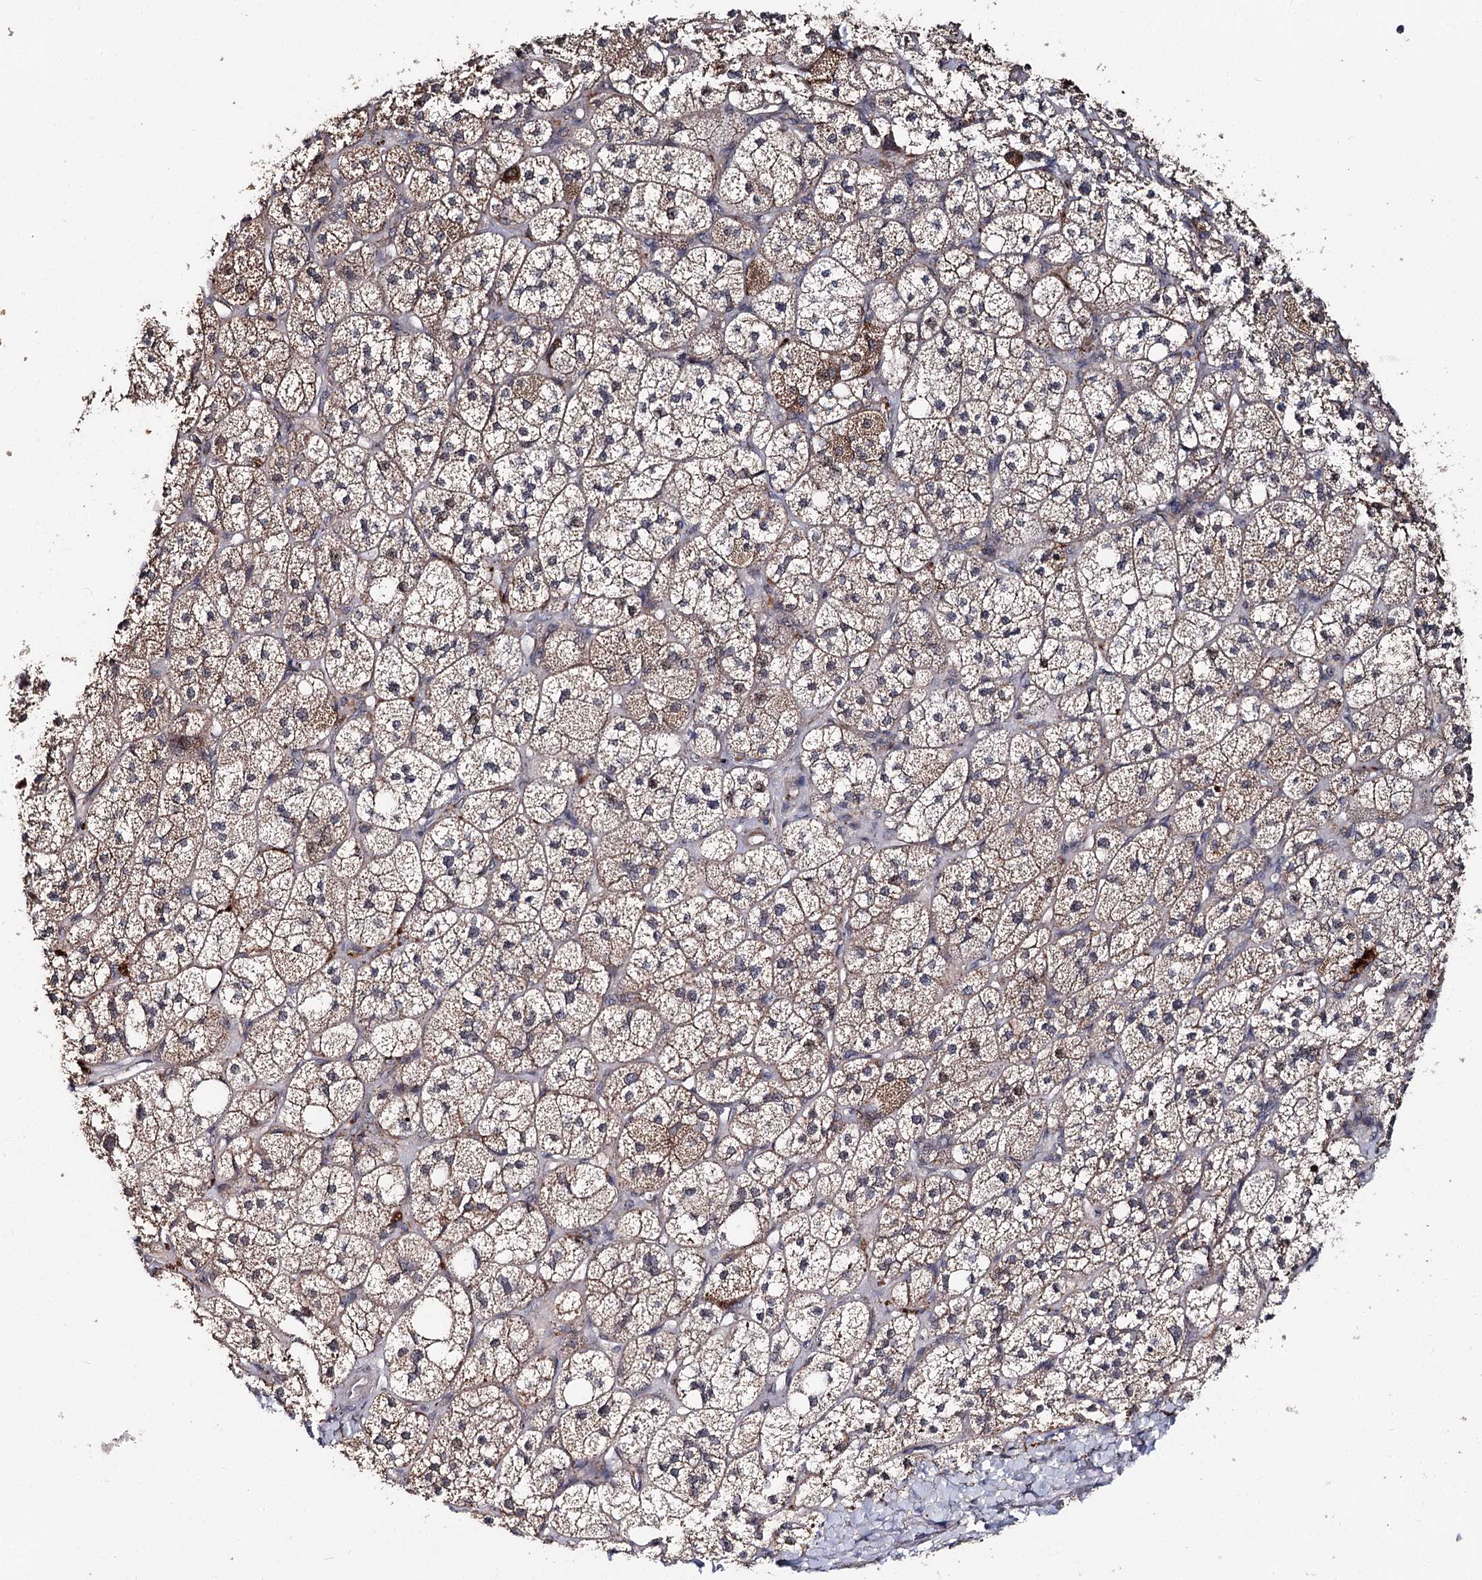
{"staining": {"intensity": "moderate", "quantity": "25%-75%", "location": "cytoplasmic/membranous"}, "tissue": "adrenal gland", "cell_type": "Glandular cells", "image_type": "normal", "snomed": [{"axis": "morphology", "description": "Normal tissue, NOS"}, {"axis": "topography", "description": "Adrenal gland"}], "caption": "Immunohistochemical staining of unremarkable adrenal gland shows 25%-75% levels of moderate cytoplasmic/membranous protein expression in approximately 25%-75% of glandular cells.", "gene": "MSANTD2", "patient": {"sex": "male", "age": 61}}